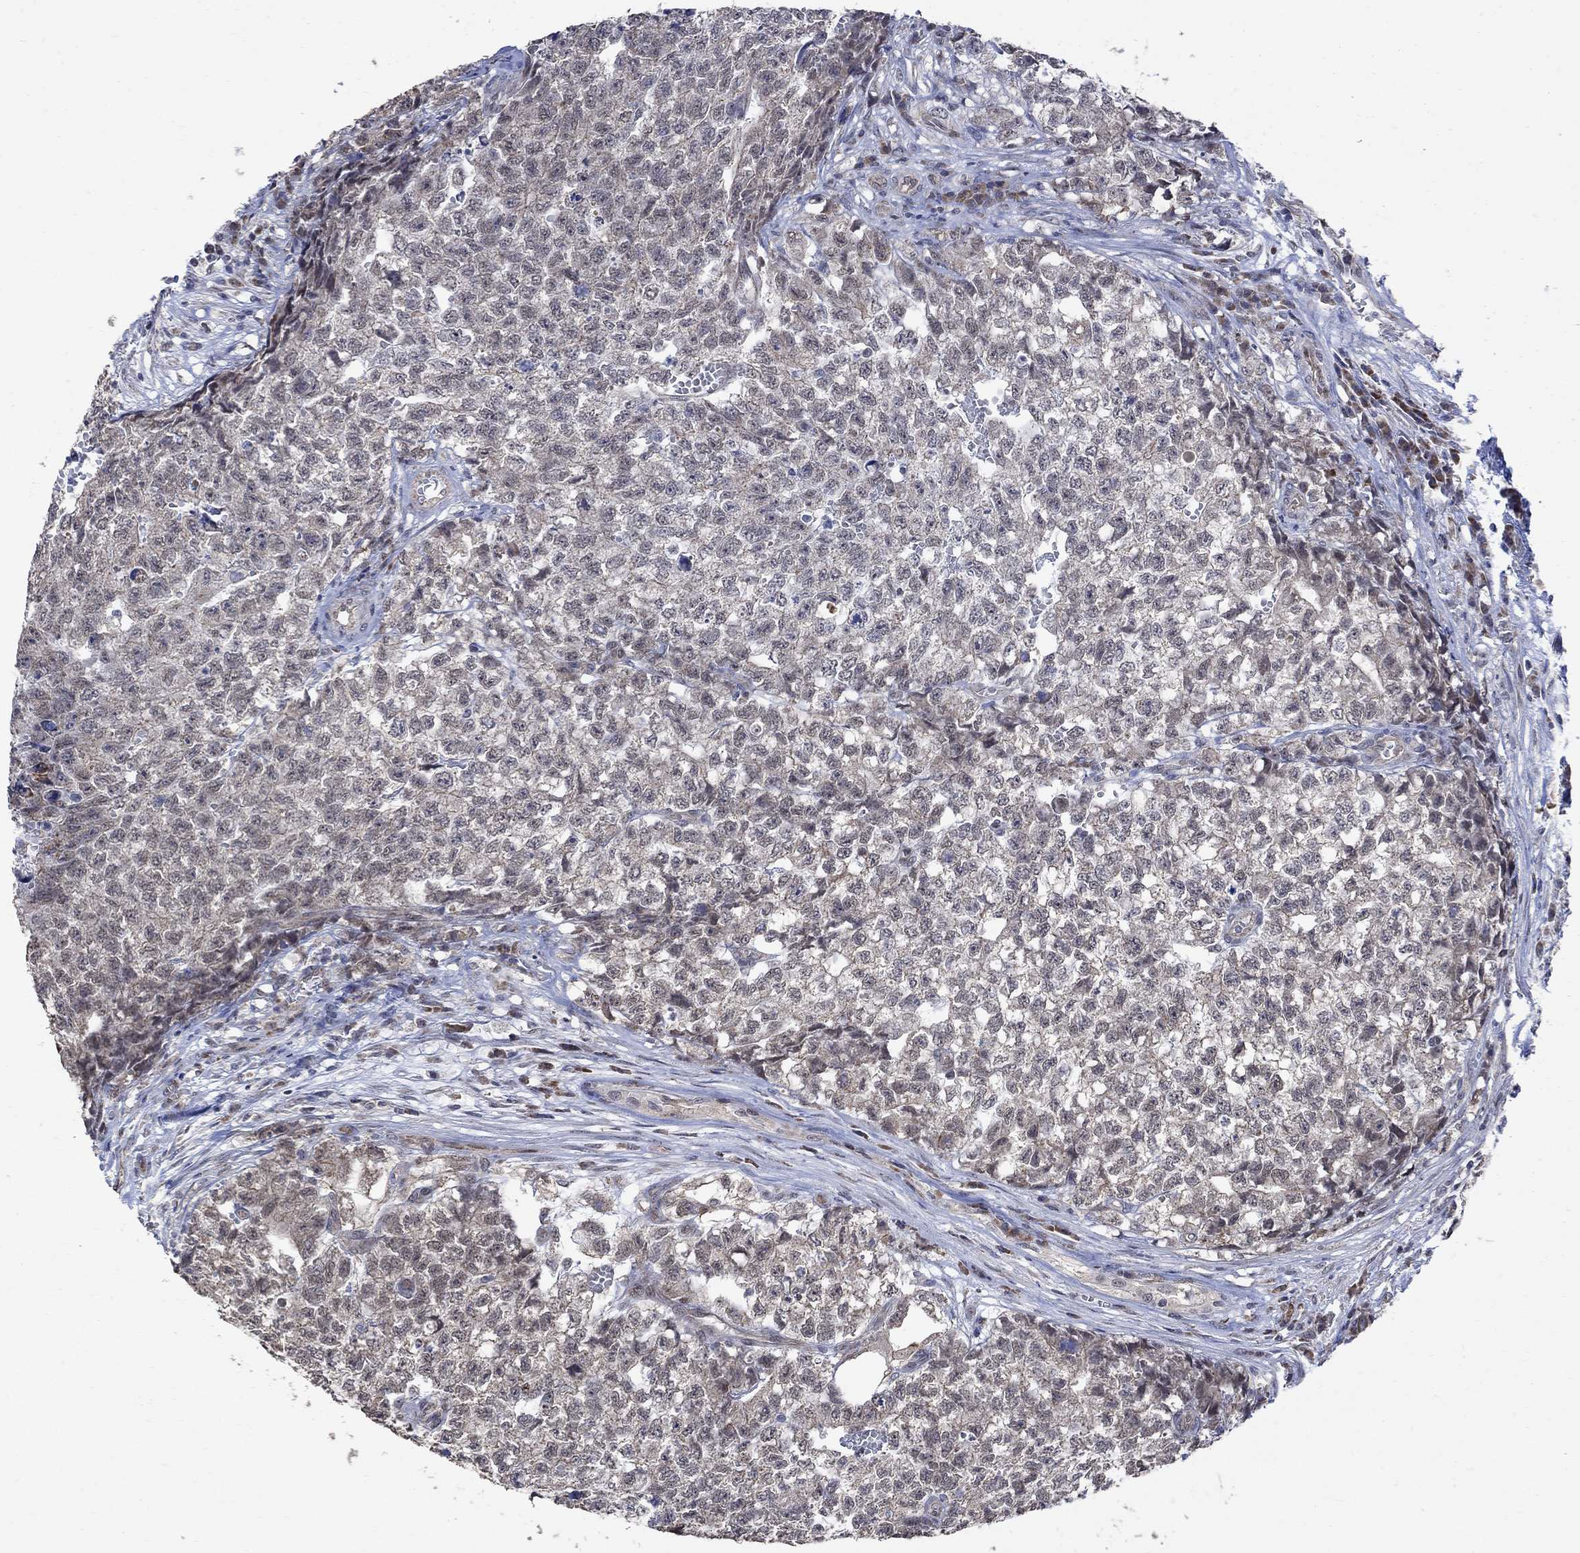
{"staining": {"intensity": "negative", "quantity": "none", "location": "none"}, "tissue": "testis cancer", "cell_type": "Tumor cells", "image_type": "cancer", "snomed": [{"axis": "morphology", "description": "Seminoma, NOS"}, {"axis": "morphology", "description": "Carcinoma, Embryonal, NOS"}, {"axis": "topography", "description": "Testis"}], "caption": "Immunohistochemical staining of testis embryonal carcinoma exhibits no significant positivity in tumor cells.", "gene": "ANKRA2", "patient": {"sex": "male", "age": 22}}